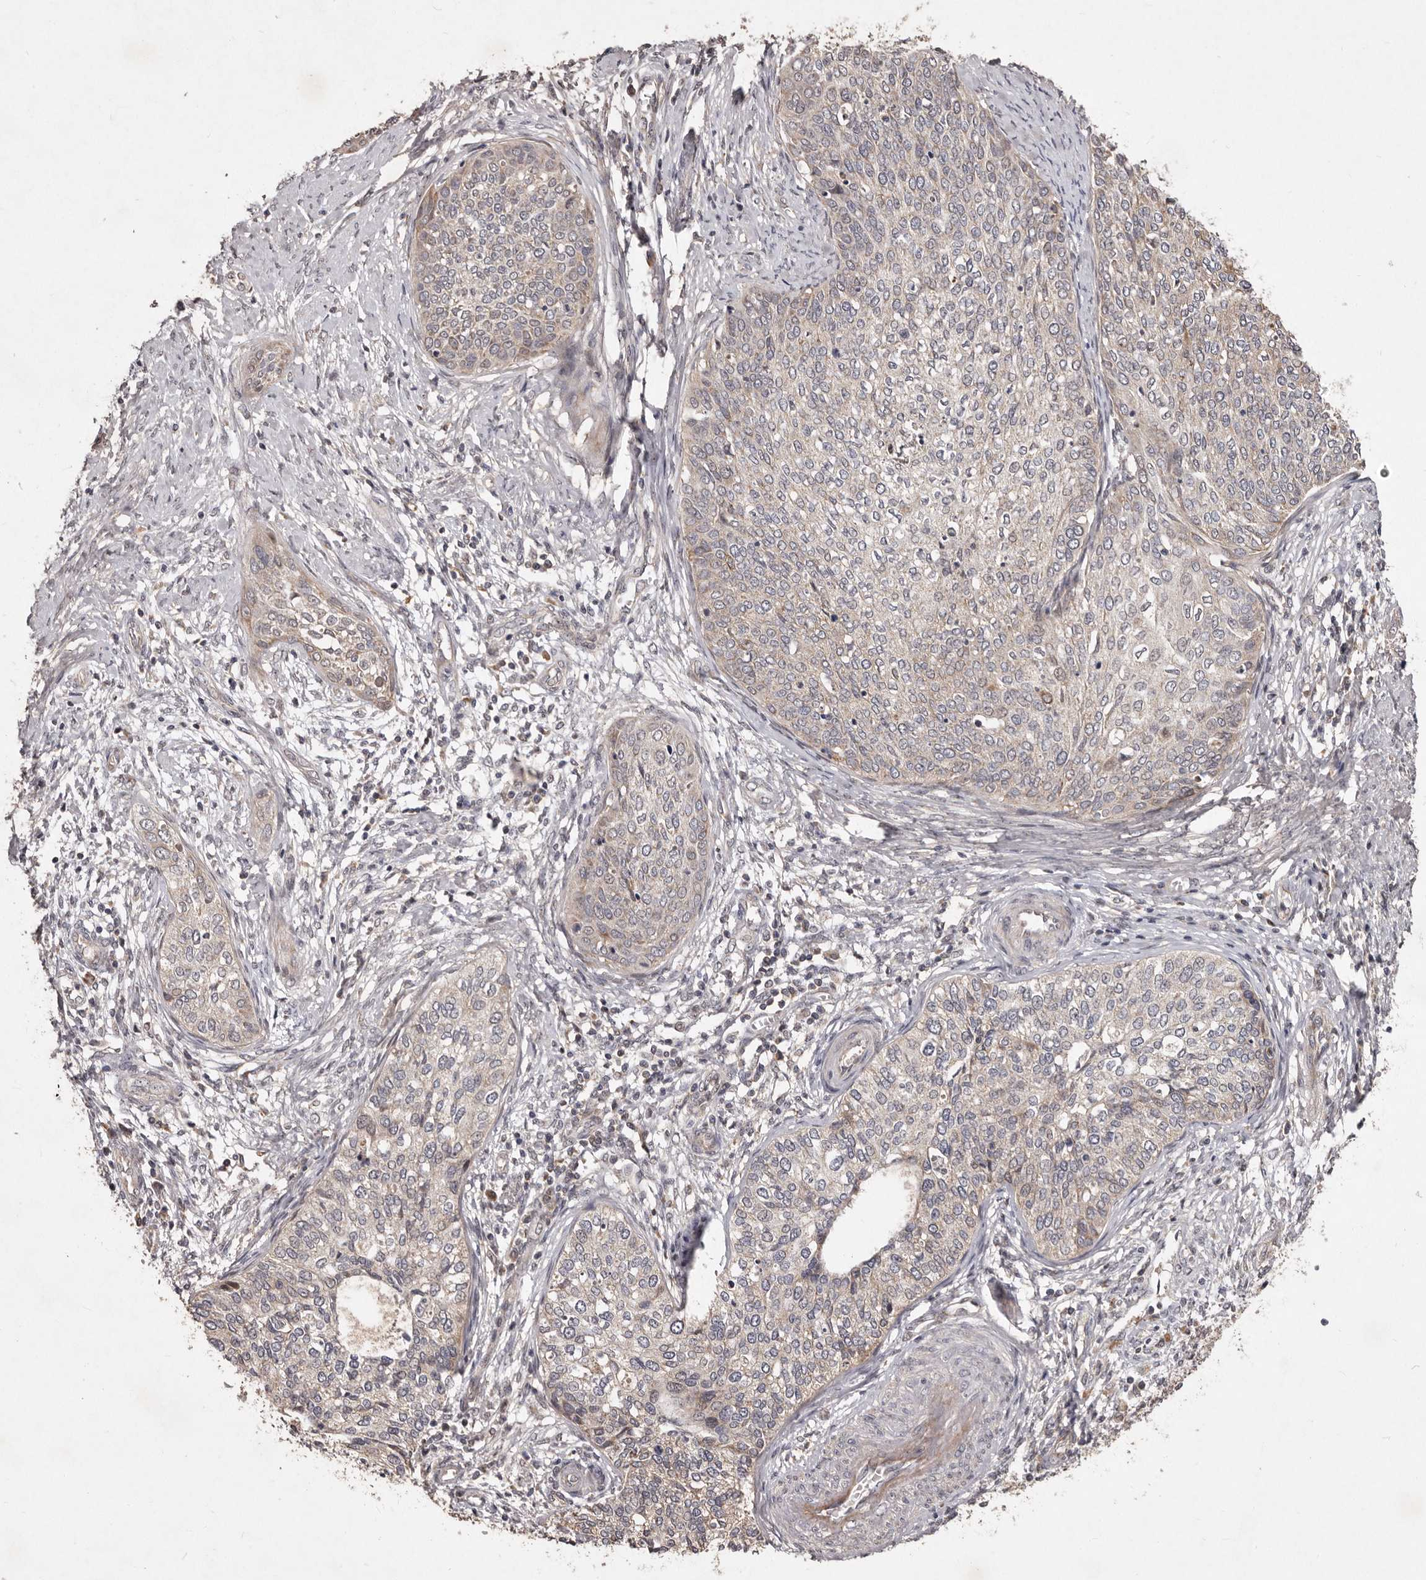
{"staining": {"intensity": "moderate", "quantity": "<25%", "location": "cytoplasmic/membranous"}, "tissue": "cervical cancer", "cell_type": "Tumor cells", "image_type": "cancer", "snomed": [{"axis": "morphology", "description": "Squamous cell carcinoma, NOS"}, {"axis": "topography", "description": "Cervix"}], "caption": "DAB immunohistochemical staining of human cervical cancer exhibits moderate cytoplasmic/membranous protein expression in about <25% of tumor cells.", "gene": "FLAD1", "patient": {"sex": "female", "age": 37}}